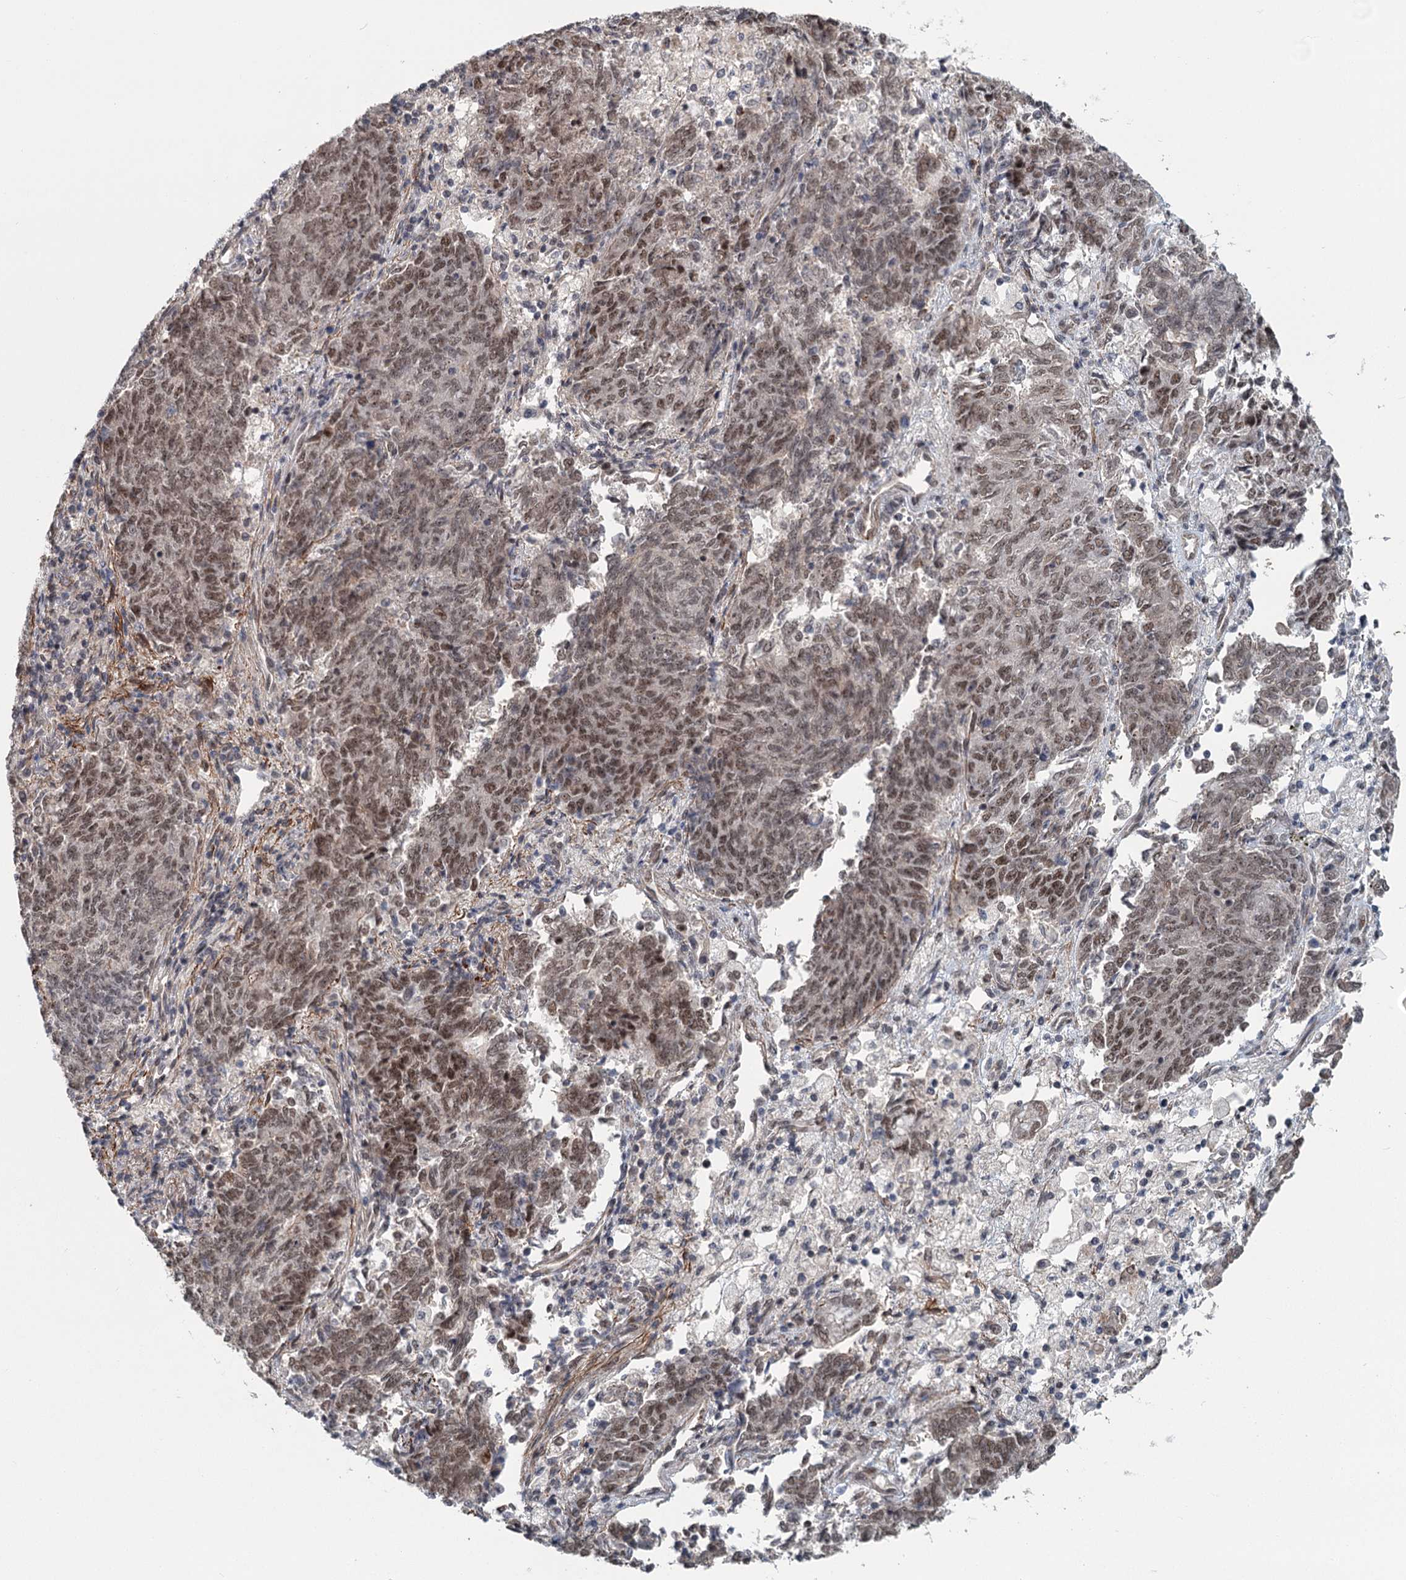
{"staining": {"intensity": "moderate", "quantity": ">75%", "location": "nuclear"}, "tissue": "endometrial cancer", "cell_type": "Tumor cells", "image_type": "cancer", "snomed": [{"axis": "morphology", "description": "Adenocarcinoma, NOS"}, {"axis": "topography", "description": "Endometrium"}], "caption": "About >75% of tumor cells in endometrial cancer (adenocarcinoma) display moderate nuclear protein positivity as visualized by brown immunohistochemical staining.", "gene": "TAS2R42", "patient": {"sex": "female", "age": 80}}